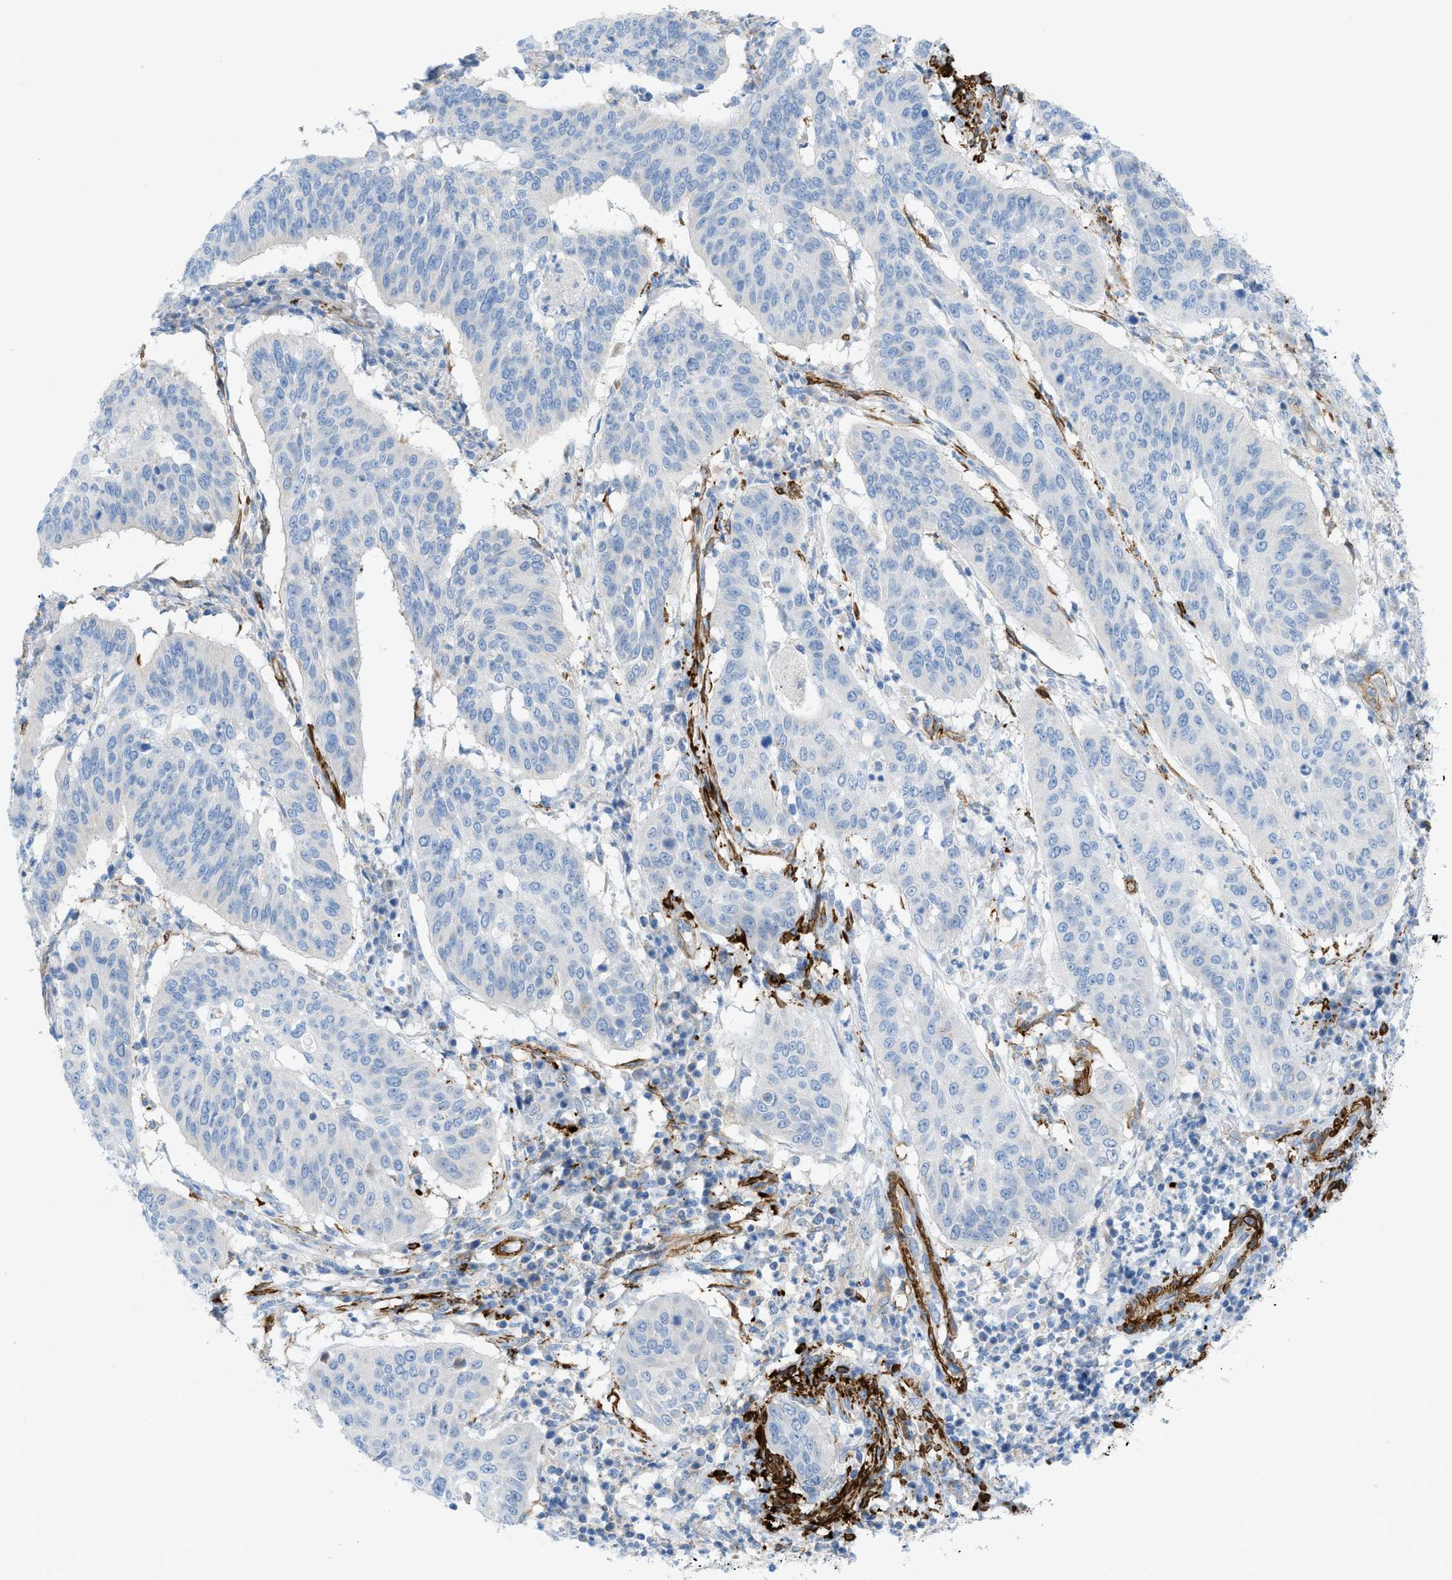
{"staining": {"intensity": "negative", "quantity": "none", "location": "none"}, "tissue": "cervical cancer", "cell_type": "Tumor cells", "image_type": "cancer", "snomed": [{"axis": "morphology", "description": "Normal tissue, NOS"}, {"axis": "morphology", "description": "Squamous cell carcinoma, NOS"}, {"axis": "topography", "description": "Cervix"}], "caption": "The IHC photomicrograph has no significant expression in tumor cells of cervical cancer tissue. (DAB (3,3'-diaminobenzidine) immunohistochemistry visualized using brightfield microscopy, high magnification).", "gene": "MYH11", "patient": {"sex": "female", "age": 39}}